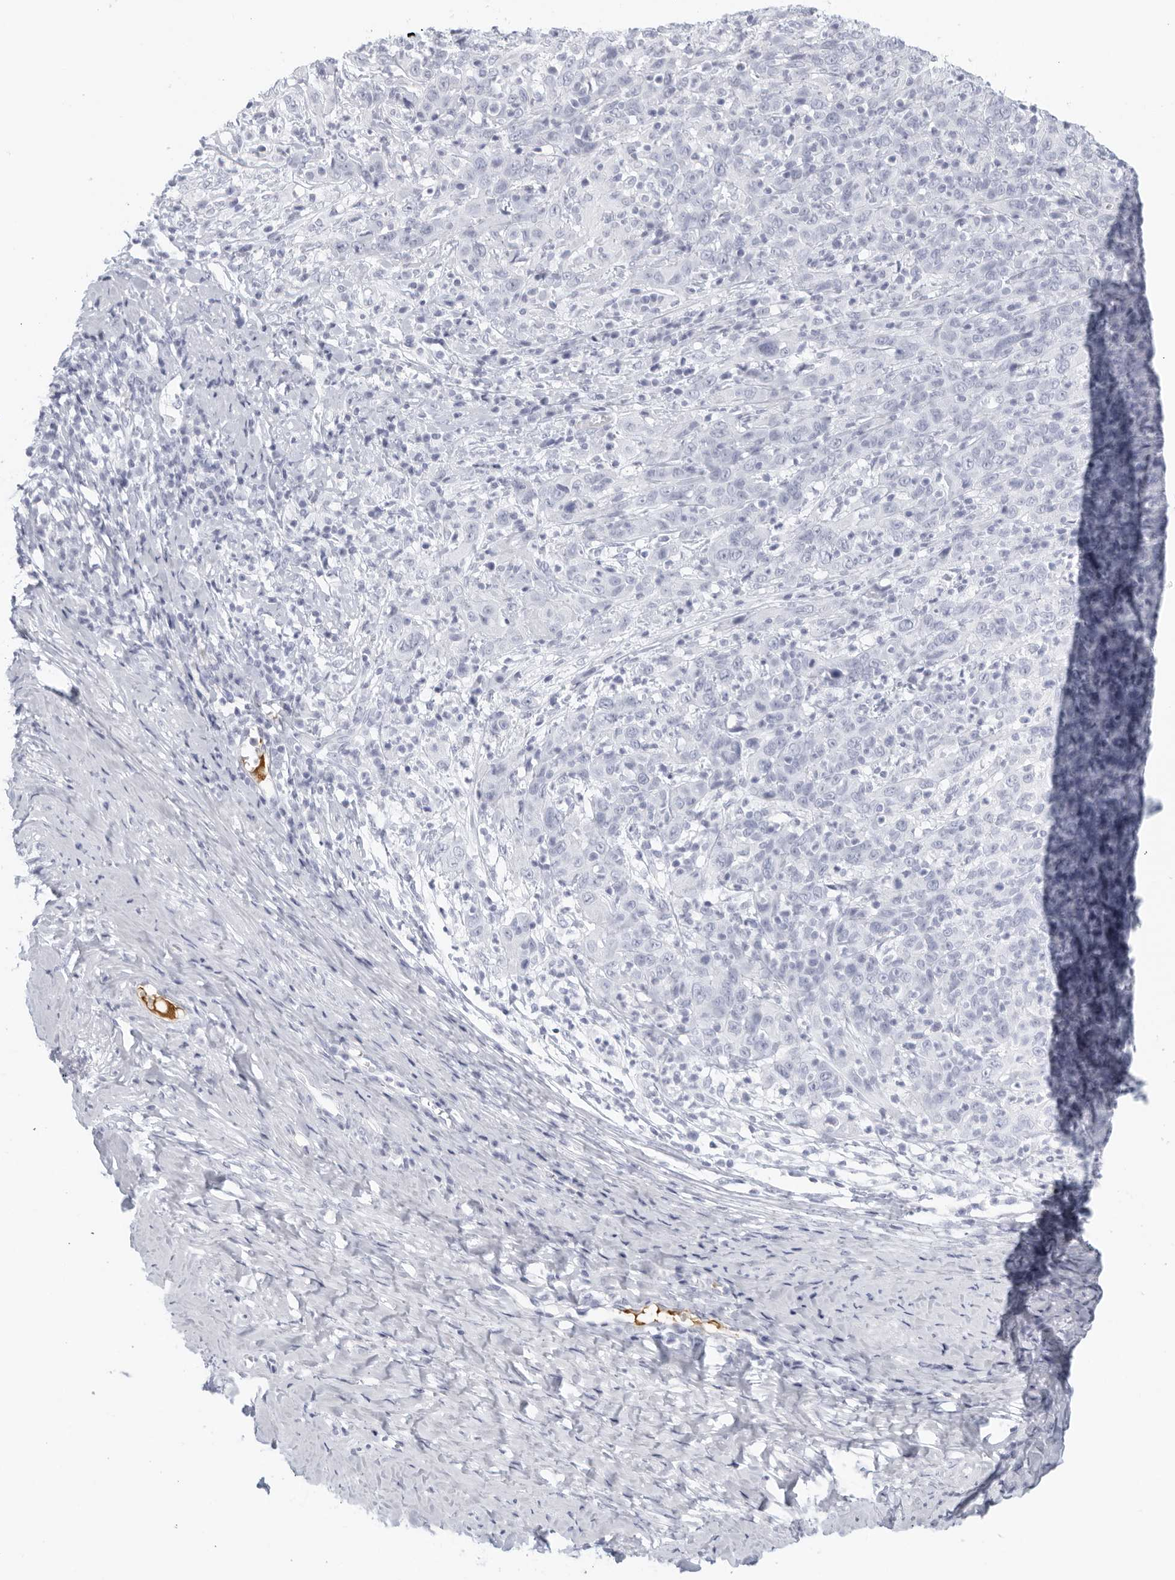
{"staining": {"intensity": "negative", "quantity": "none", "location": "none"}, "tissue": "cervical cancer", "cell_type": "Tumor cells", "image_type": "cancer", "snomed": [{"axis": "morphology", "description": "Squamous cell carcinoma, NOS"}, {"axis": "topography", "description": "Cervix"}], "caption": "IHC photomicrograph of neoplastic tissue: cervical cancer stained with DAB exhibits no significant protein expression in tumor cells.", "gene": "FGG", "patient": {"sex": "female", "age": 46}}